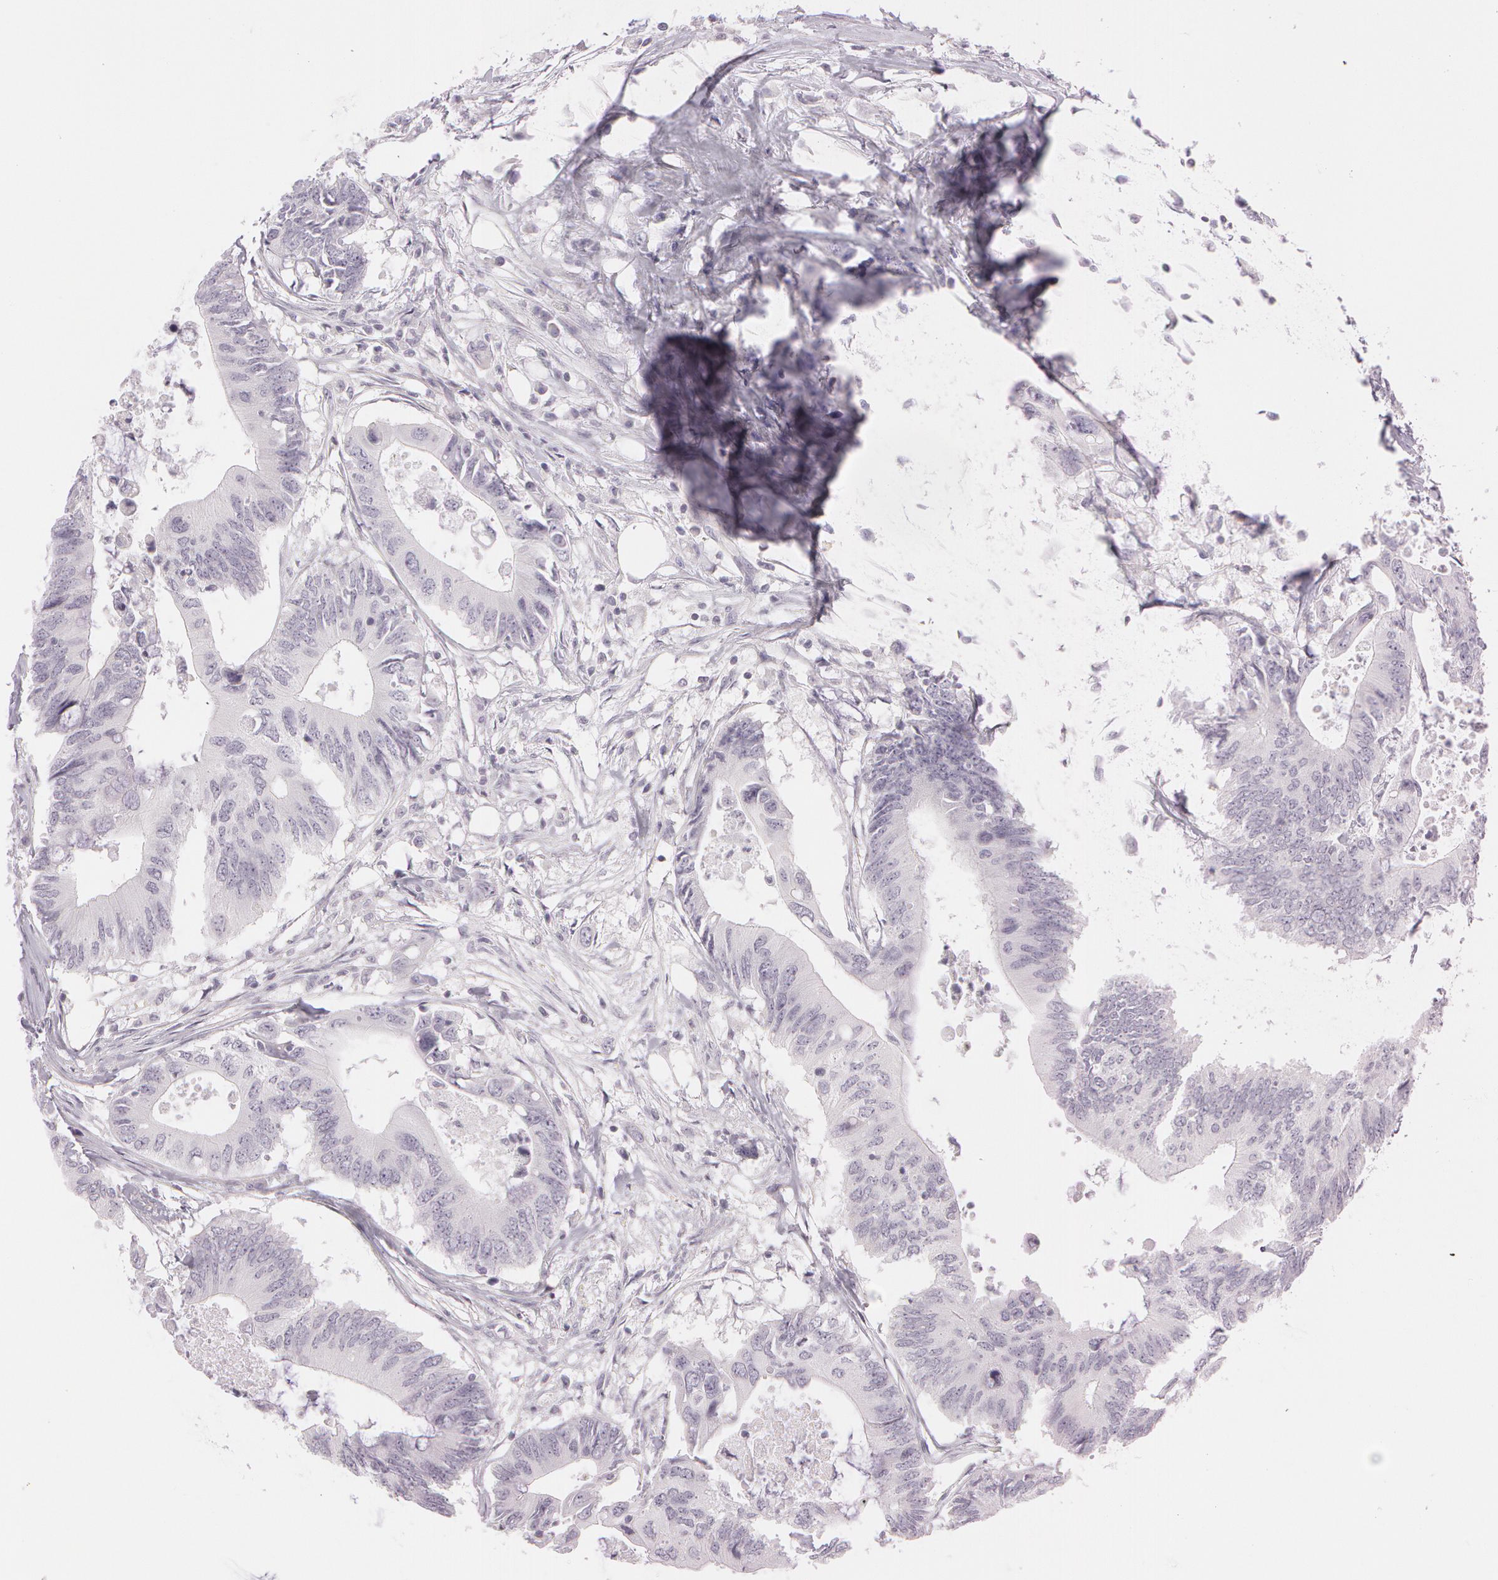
{"staining": {"intensity": "negative", "quantity": "none", "location": "none"}, "tissue": "colorectal cancer", "cell_type": "Tumor cells", "image_type": "cancer", "snomed": [{"axis": "morphology", "description": "Adenocarcinoma, NOS"}, {"axis": "topography", "description": "Colon"}], "caption": "A histopathology image of human colorectal cancer (adenocarcinoma) is negative for staining in tumor cells.", "gene": "OTC", "patient": {"sex": "male", "age": 71}}